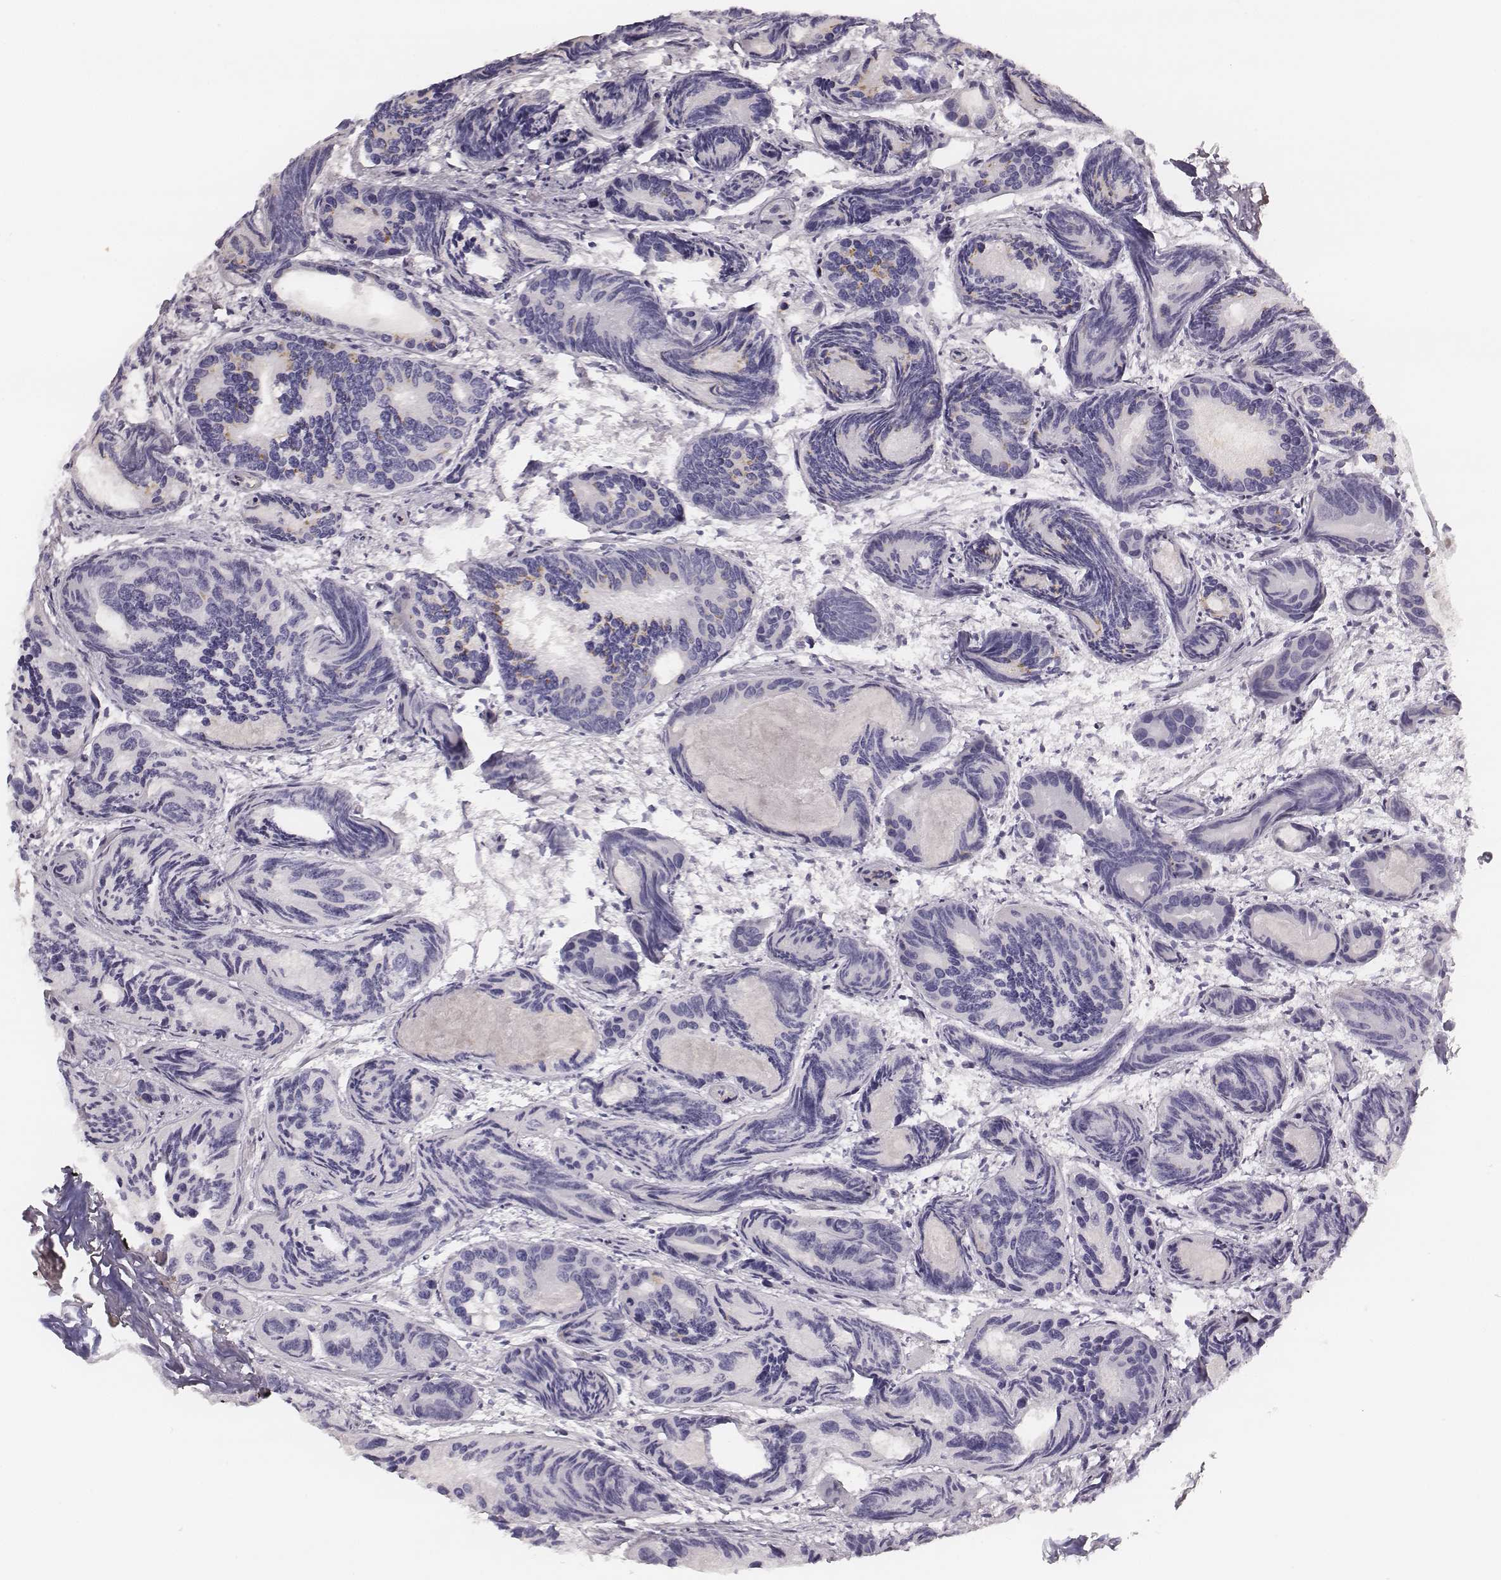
{"staining": {"intensity": "negative", "quantity": "none", "location": "none"}, "tissue": "prostate cancer", "cell_type": "Tumor cells", "image_type": "cancer", "snomed": [{"axis": "morphology", "description": "Adenocarcinoma, Medium grade"}, {"axis": "topography", "description": "Prostate"}], "caption": "A histopathology image of prostate cancer stained for a protein displays no brown staining in tumor cells.", "gene": "KCNJ12", "patient": {"sex": "male", "age": 74}}